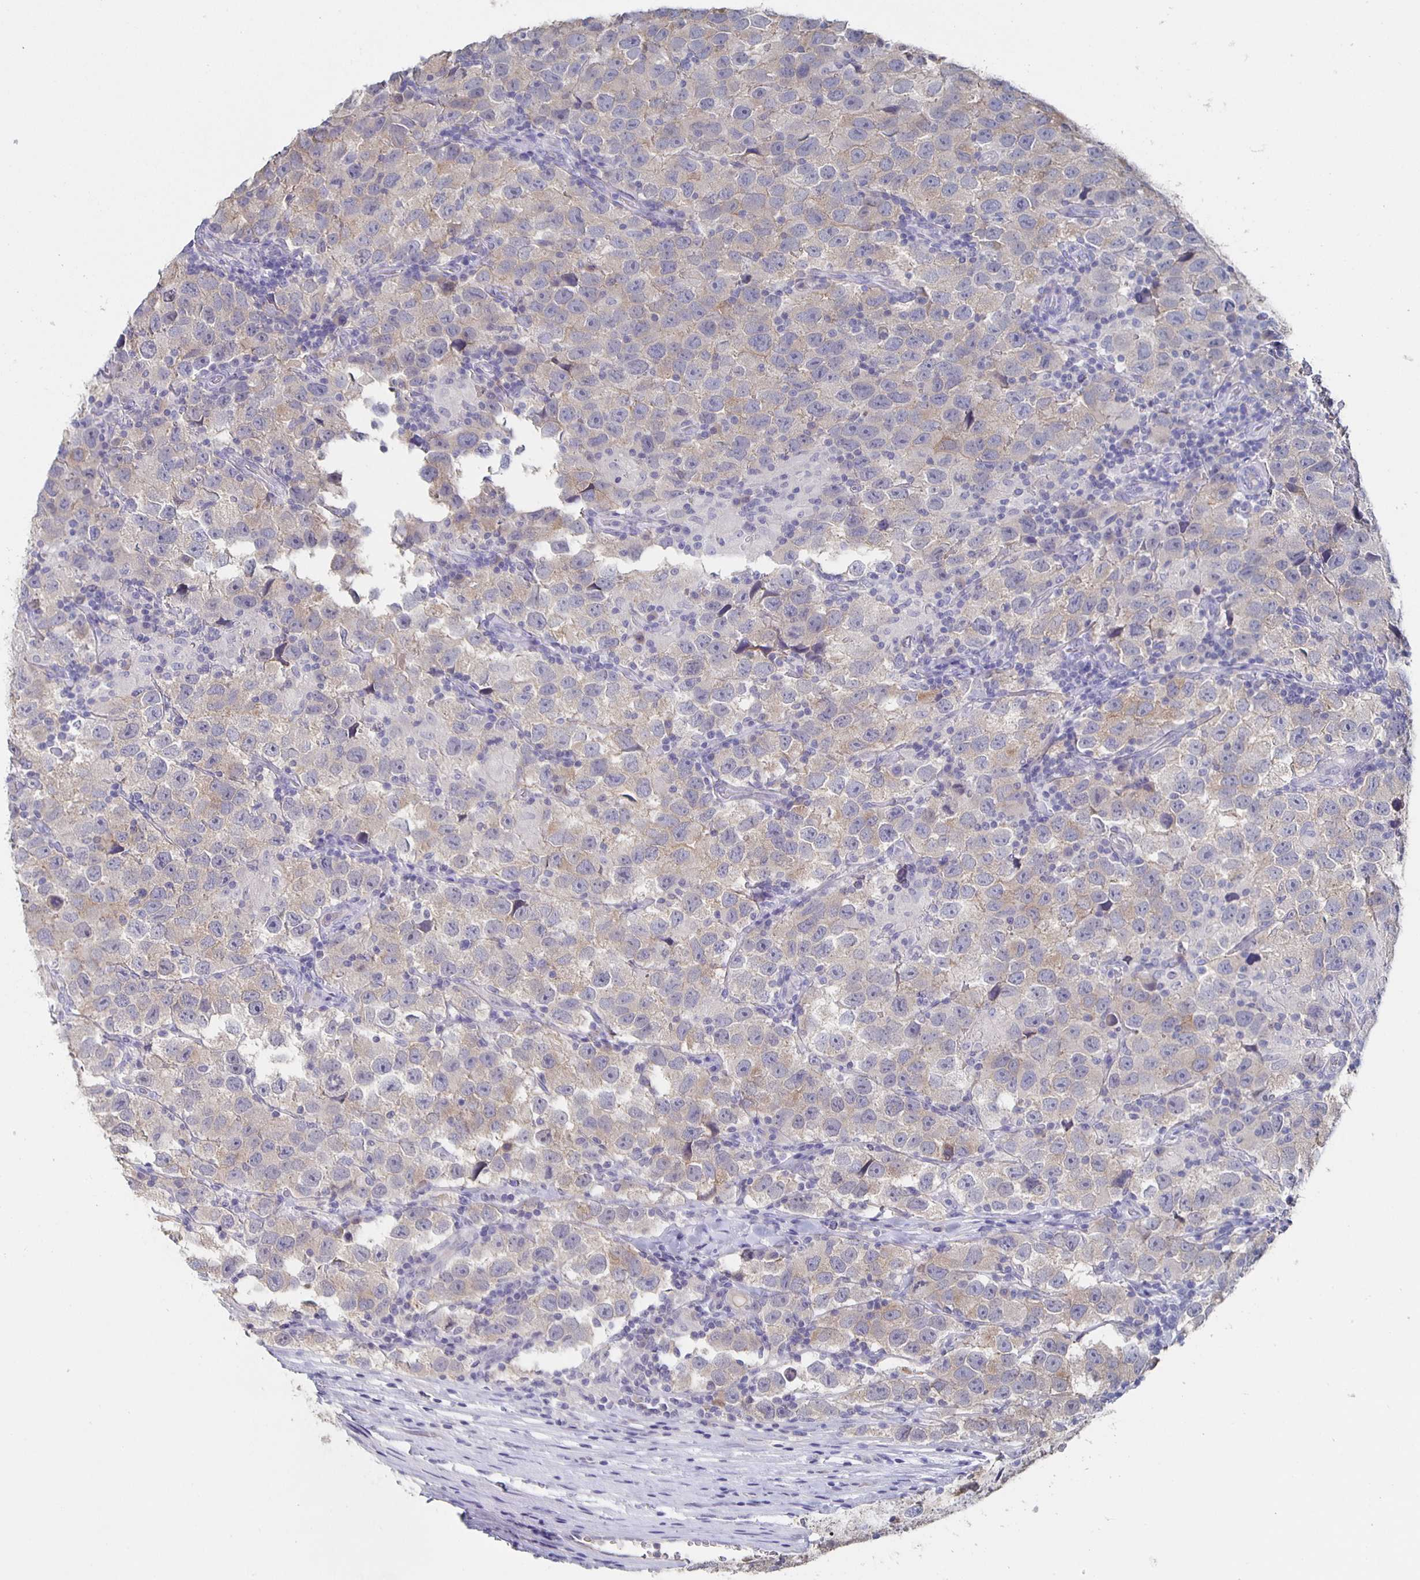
{"staining": {"intensity": "weak", "quantity": "25%-75%", "location": "cytoplasmic/membranous"}, "tissue": "testis cancer", "cell_type": "Tumor cells", "image_type": "cancer", "snomed": [{"axis": "morphology", "description": "Seminoma, NOS"}, {"axis": "topography", "description": "Testis"}], "caption": "Protein positivity by immunohistochemistry exhibits weak cytoplasmic/membranous expression in about 25%-75% of tumor cells in testis seminoma.", "gene": "CACNA2D2", "patient": {"sex": "male", "age": 26}}